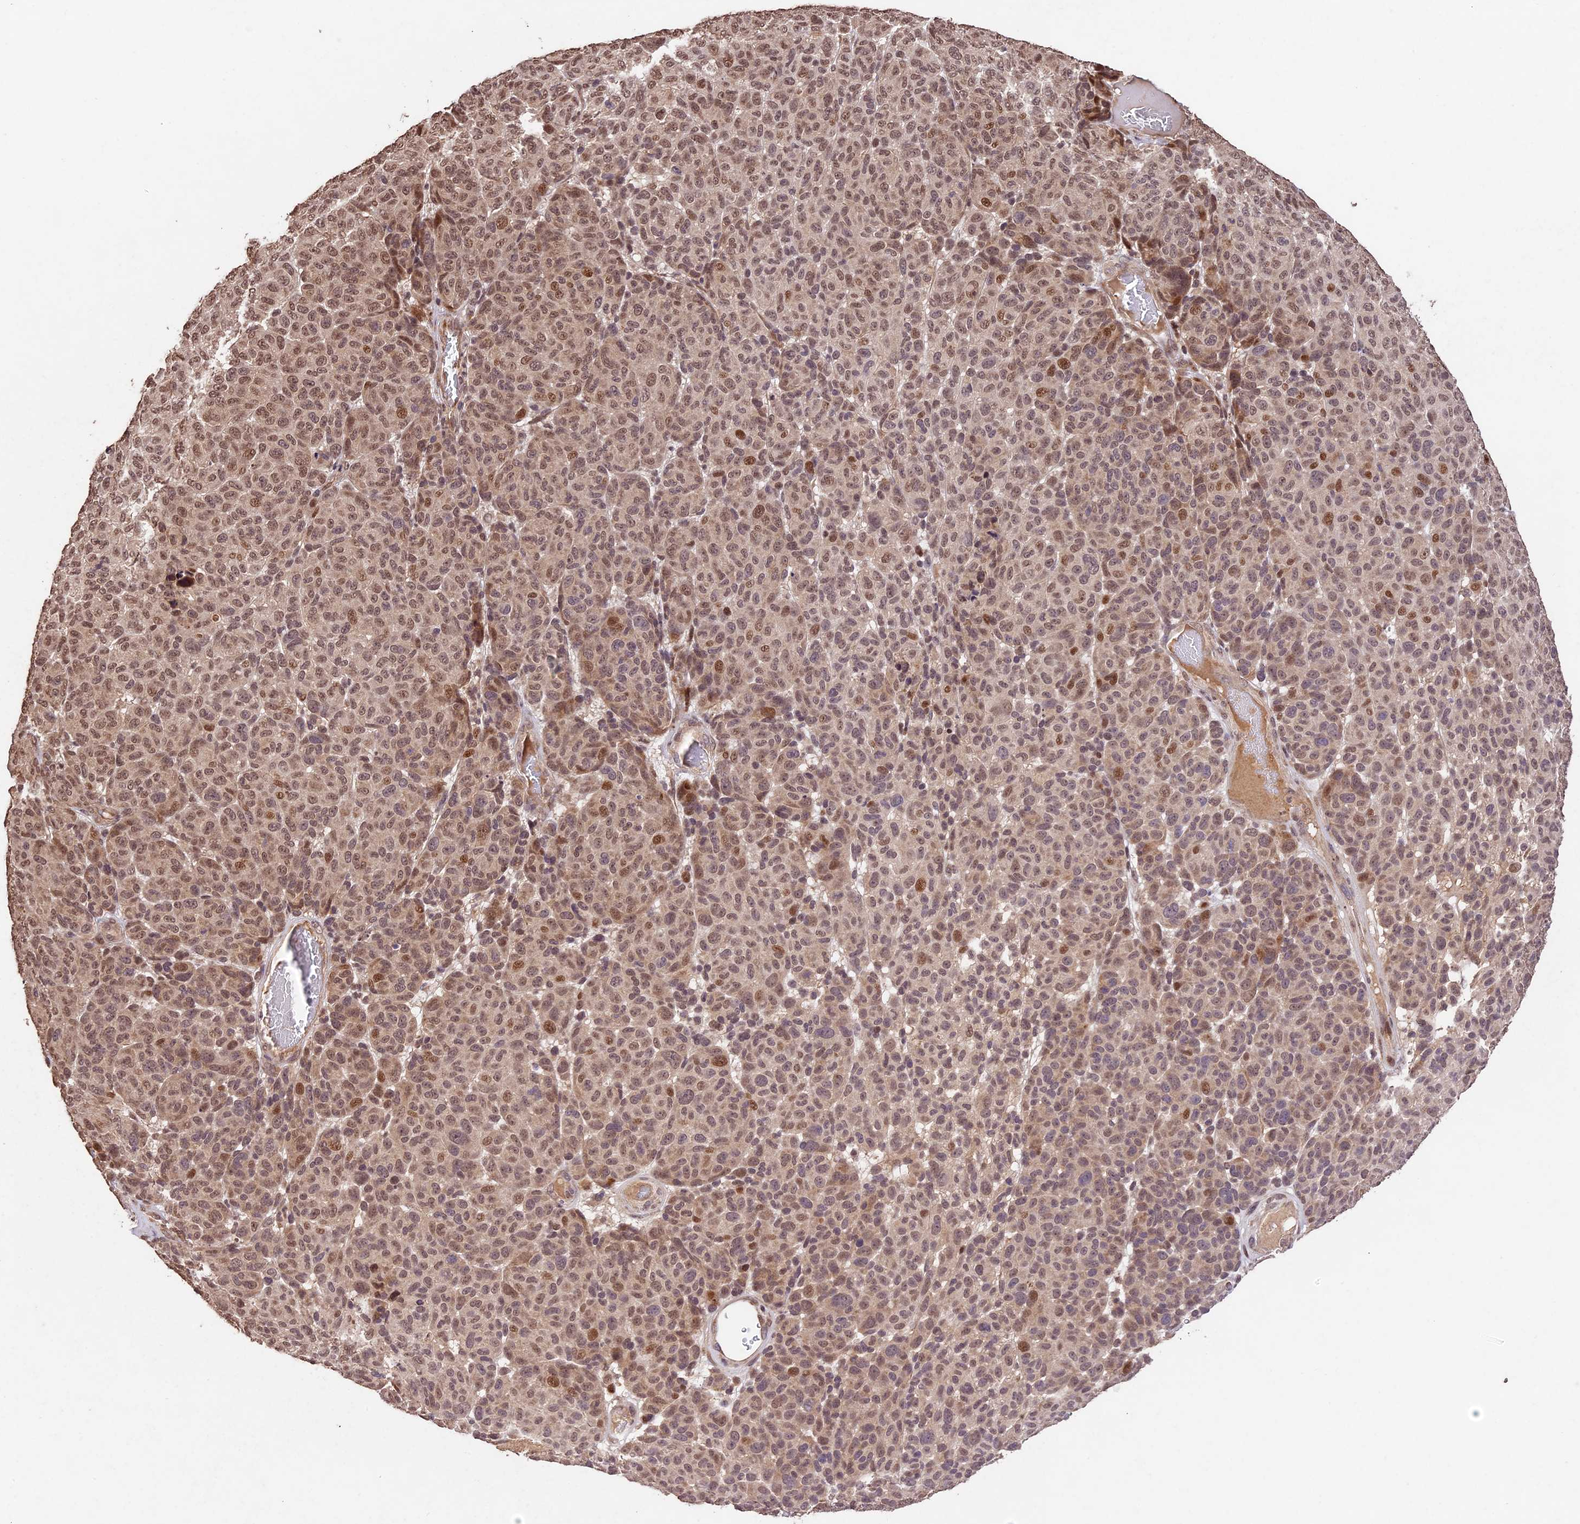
{"staining": {"intensity": "moderate", "quantity": ">75%", "location": "cytoplasmic/membranous,nuclear"}, "tissue": "melanoma", "cell_type": "Tumor cells", "image_type": "cancer", "snomed": [{"axis": "morphology", "description": "Malignant melanoma, NOS"}, {"axis": "topography", "description": "Skin"}], "caption": "Tumor cells reveal moderate cytoplasmic/membranous and nuclear positivity in about >75% of cells in malignant melanoma.", "gene": "CDKN2AIP", "patient": {"sex": "male", "age": 49}}